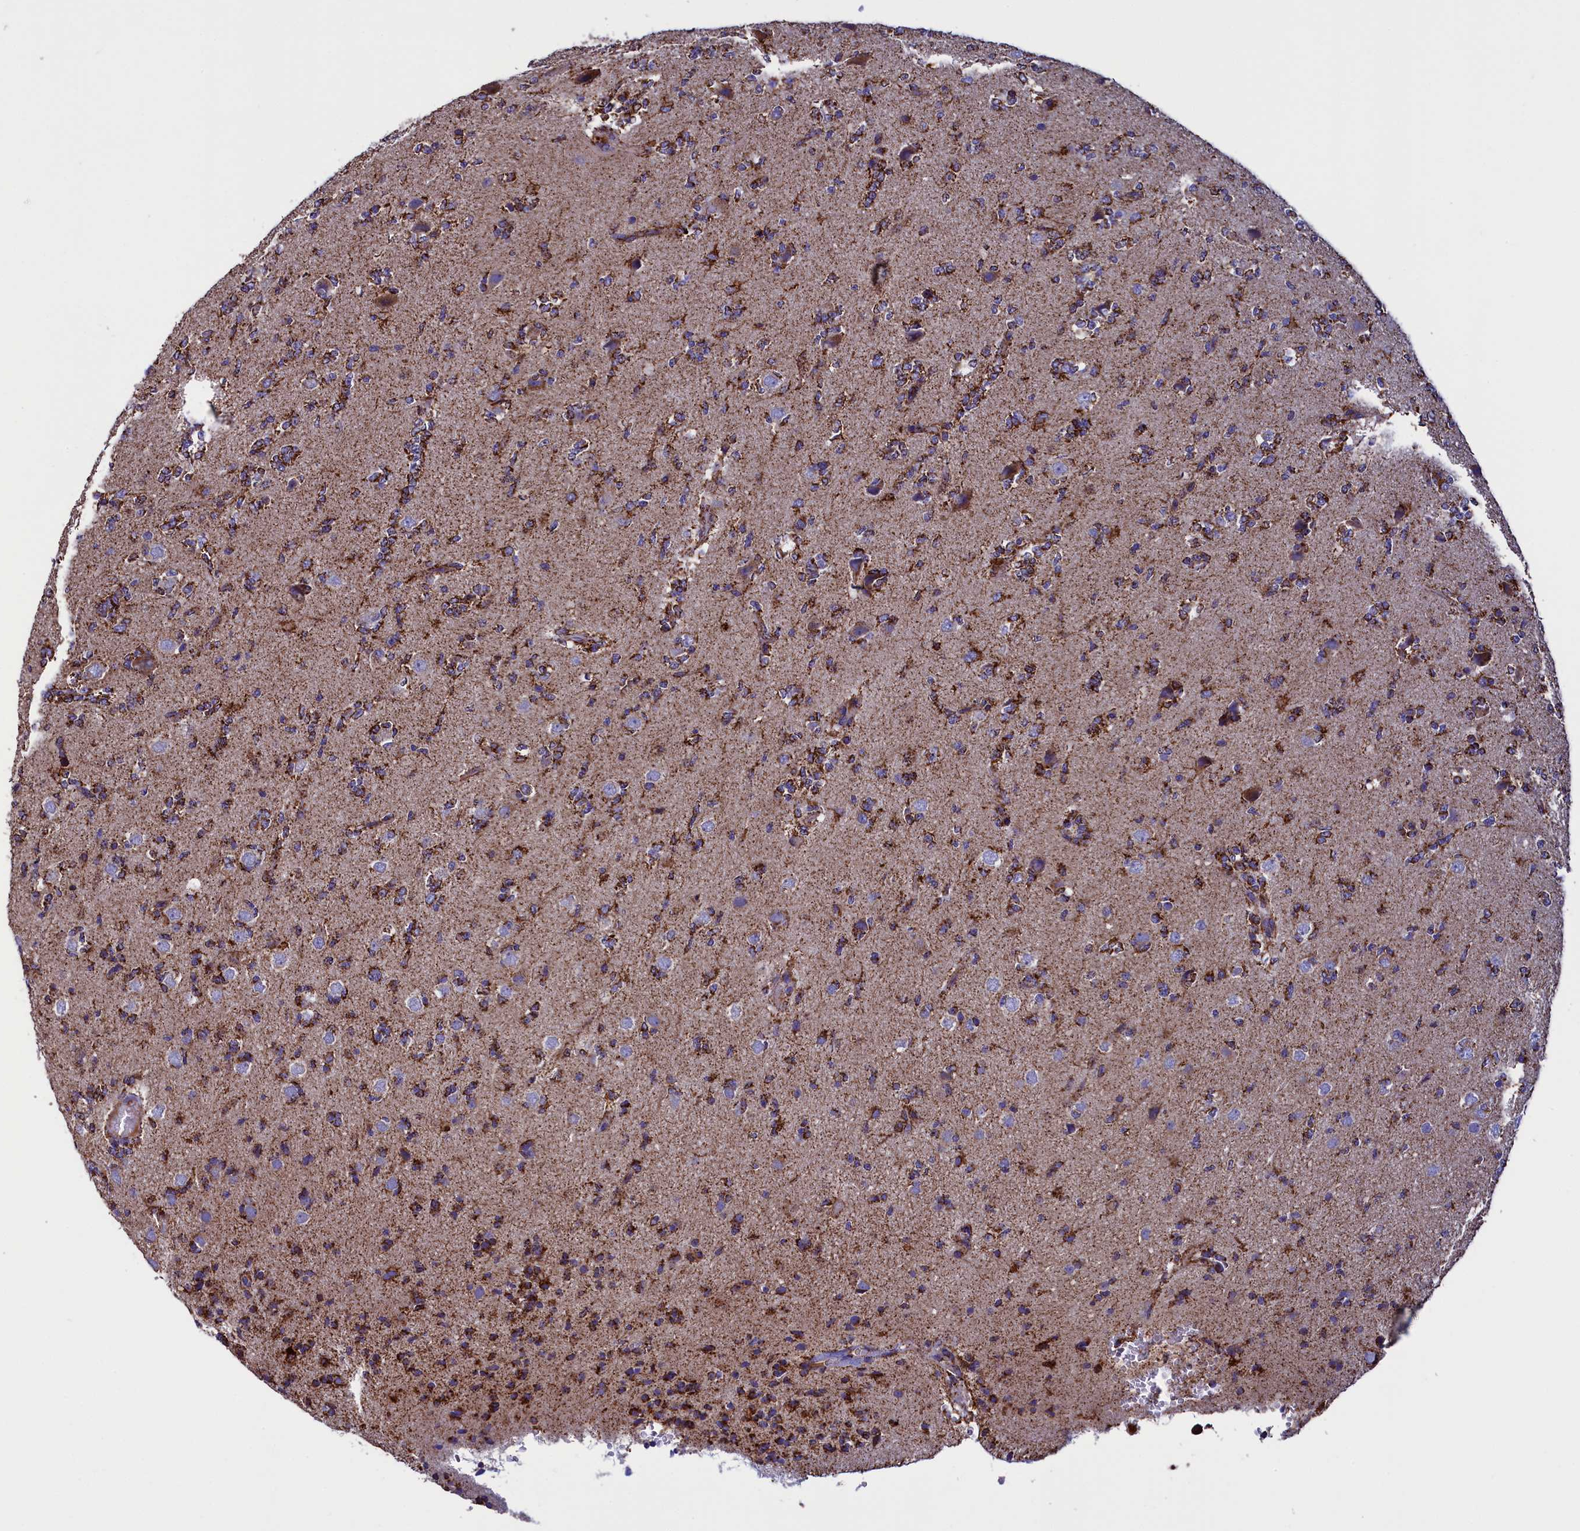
{"staining": {"intensity": "moderate", "quantity": ">75%", "location": "cytoplasmic/membranous"}, "tissue": "glioma", "cell_type": "Tumor cells", "image_type": "cancer", "snomed": [{"axis": "morphology", "description": "Glioma, malignant, High grade"}, {"axis": "topography", "description": "Brain"}], "caption": "Human glioma stained with a brown dye shows moderate cytoplasmic/membranous positive expression in about >75% of tumor cells.", "gene": "SLC39A3", "patient": {"sex": "female", "age": 62}}